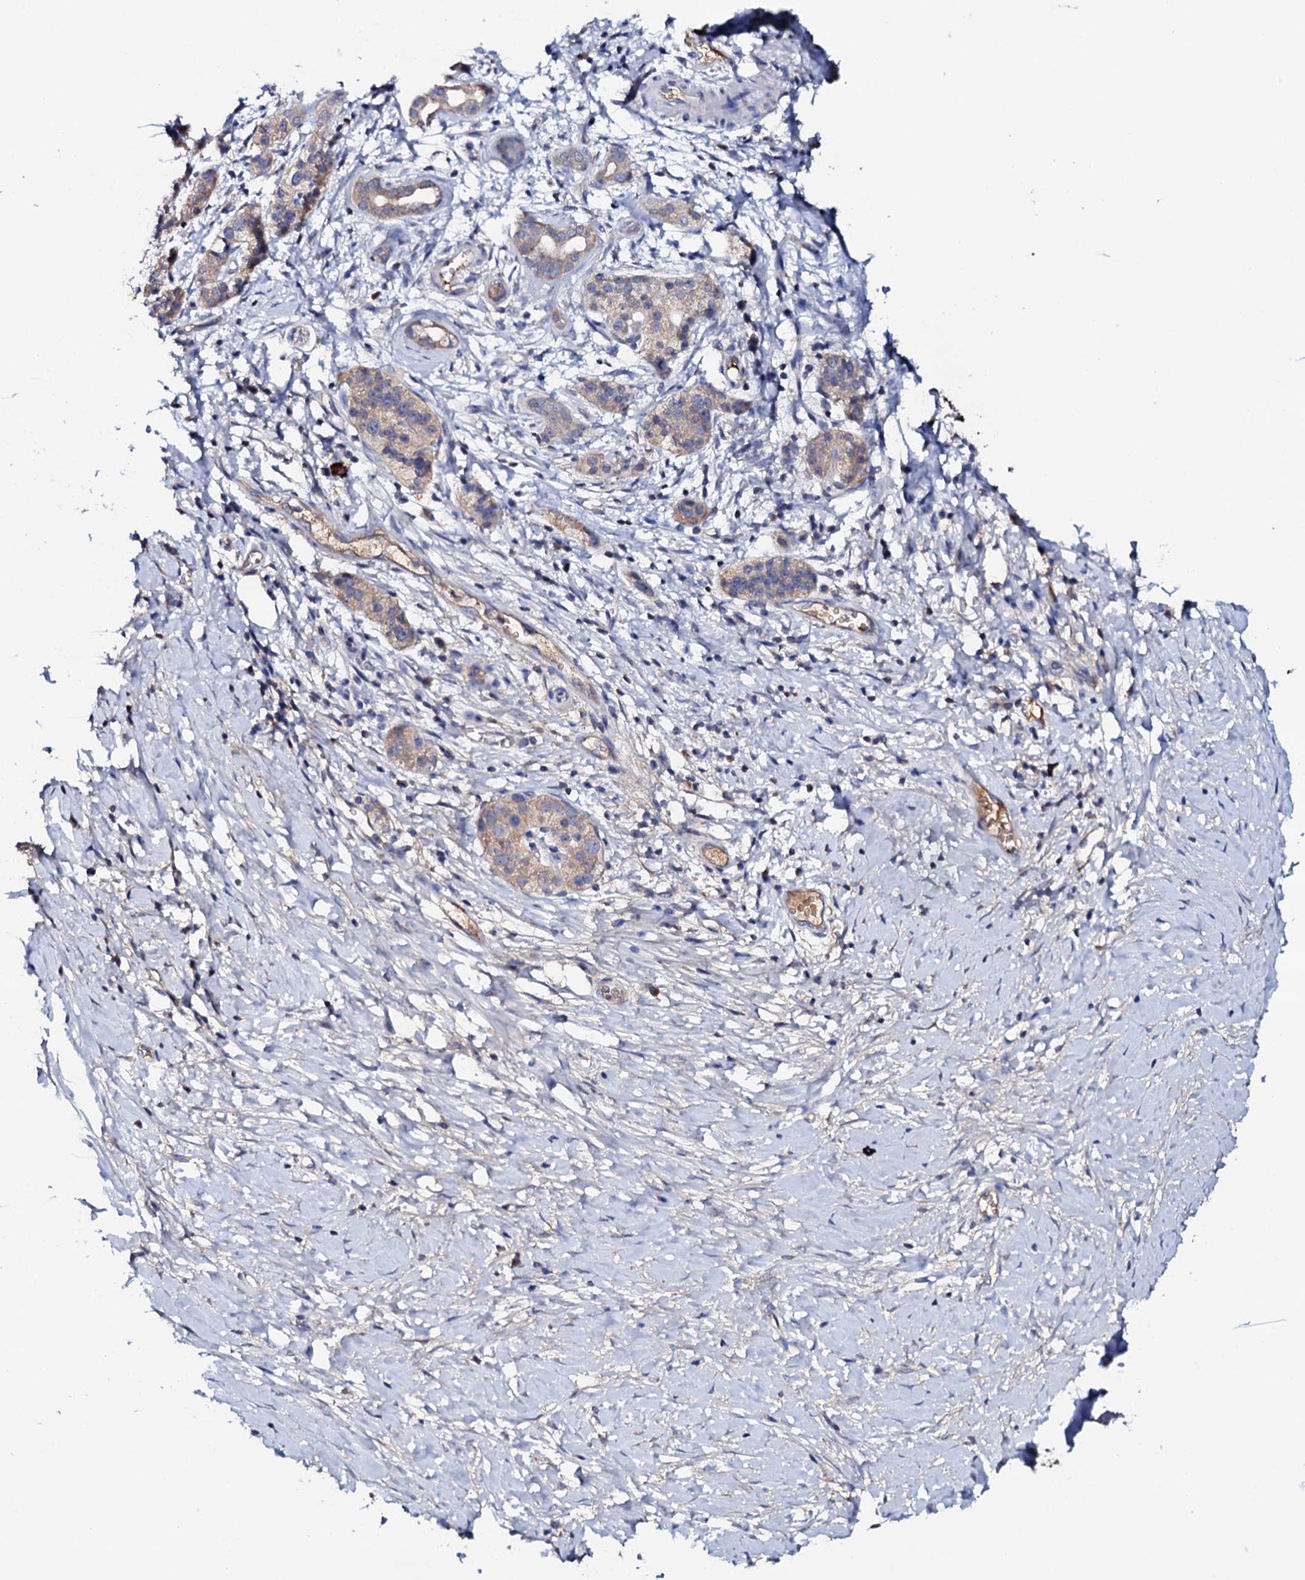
{"staining": {"intensity": "weak", "quantity": "25%-75%", "location": "cytoplasmic/membranous"}, "tissue": "pancreatic cancer", "cell_type": "Tumor cells", "image_type": "cancer", "snomed": [{"axis": "morphology", "description": "Adenocarcinoma, NOS"}, {"axis": "topography", "description": "Pancreas"}], "caption": "Pancreatic adenocarcinoma stained for a protein shows weak cytoplasmic/membranous positivity in tumor cells.", "gene": "TCAF2", "patient": {"sex": "male", "age": 50}}